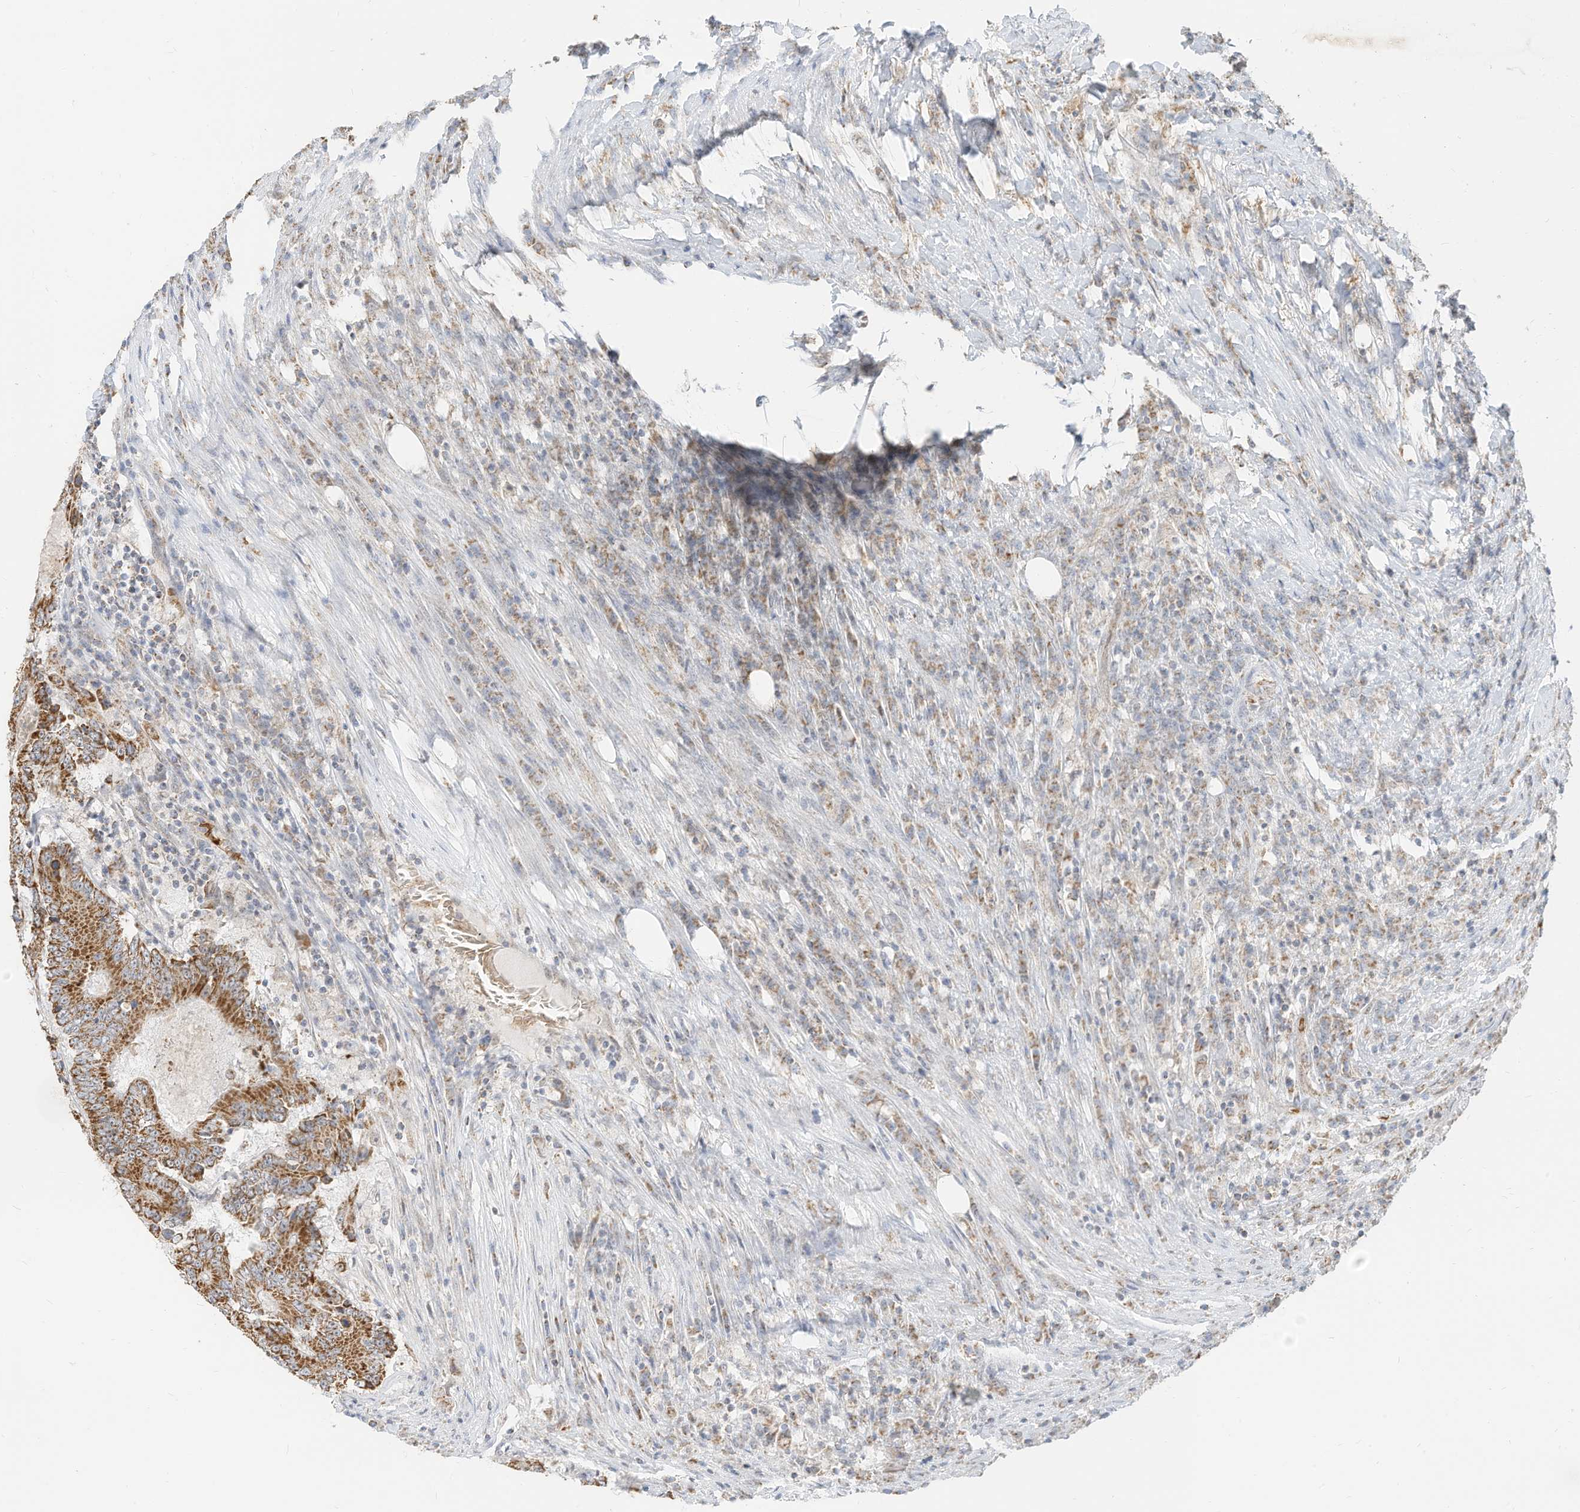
{"staining": {"intensity": "moderate", "quantity": ">75%", "location": "cytoplasmic/membranous"}, "tissue": "colorectal cancer", "cell_type": "Tumor cells", "image_type": "cancer", "snomed": [{"axis": "morphology", "description": "Adenocarcinoma, NOS"}, {"axis": "topography", "description": "Colon"}], "caption": "Immunohistochemical staining of human adenocarcinoma (colorectal) demonstrates medium levels of moderate cytoplasmic/membranous protein expression in approximately >75% of tumor cells. The protein of interest is shown in brown color, while the nuclei are stained blue.", "gene": "MTUS2", "patient": {"sex": "male", "age": 83}}